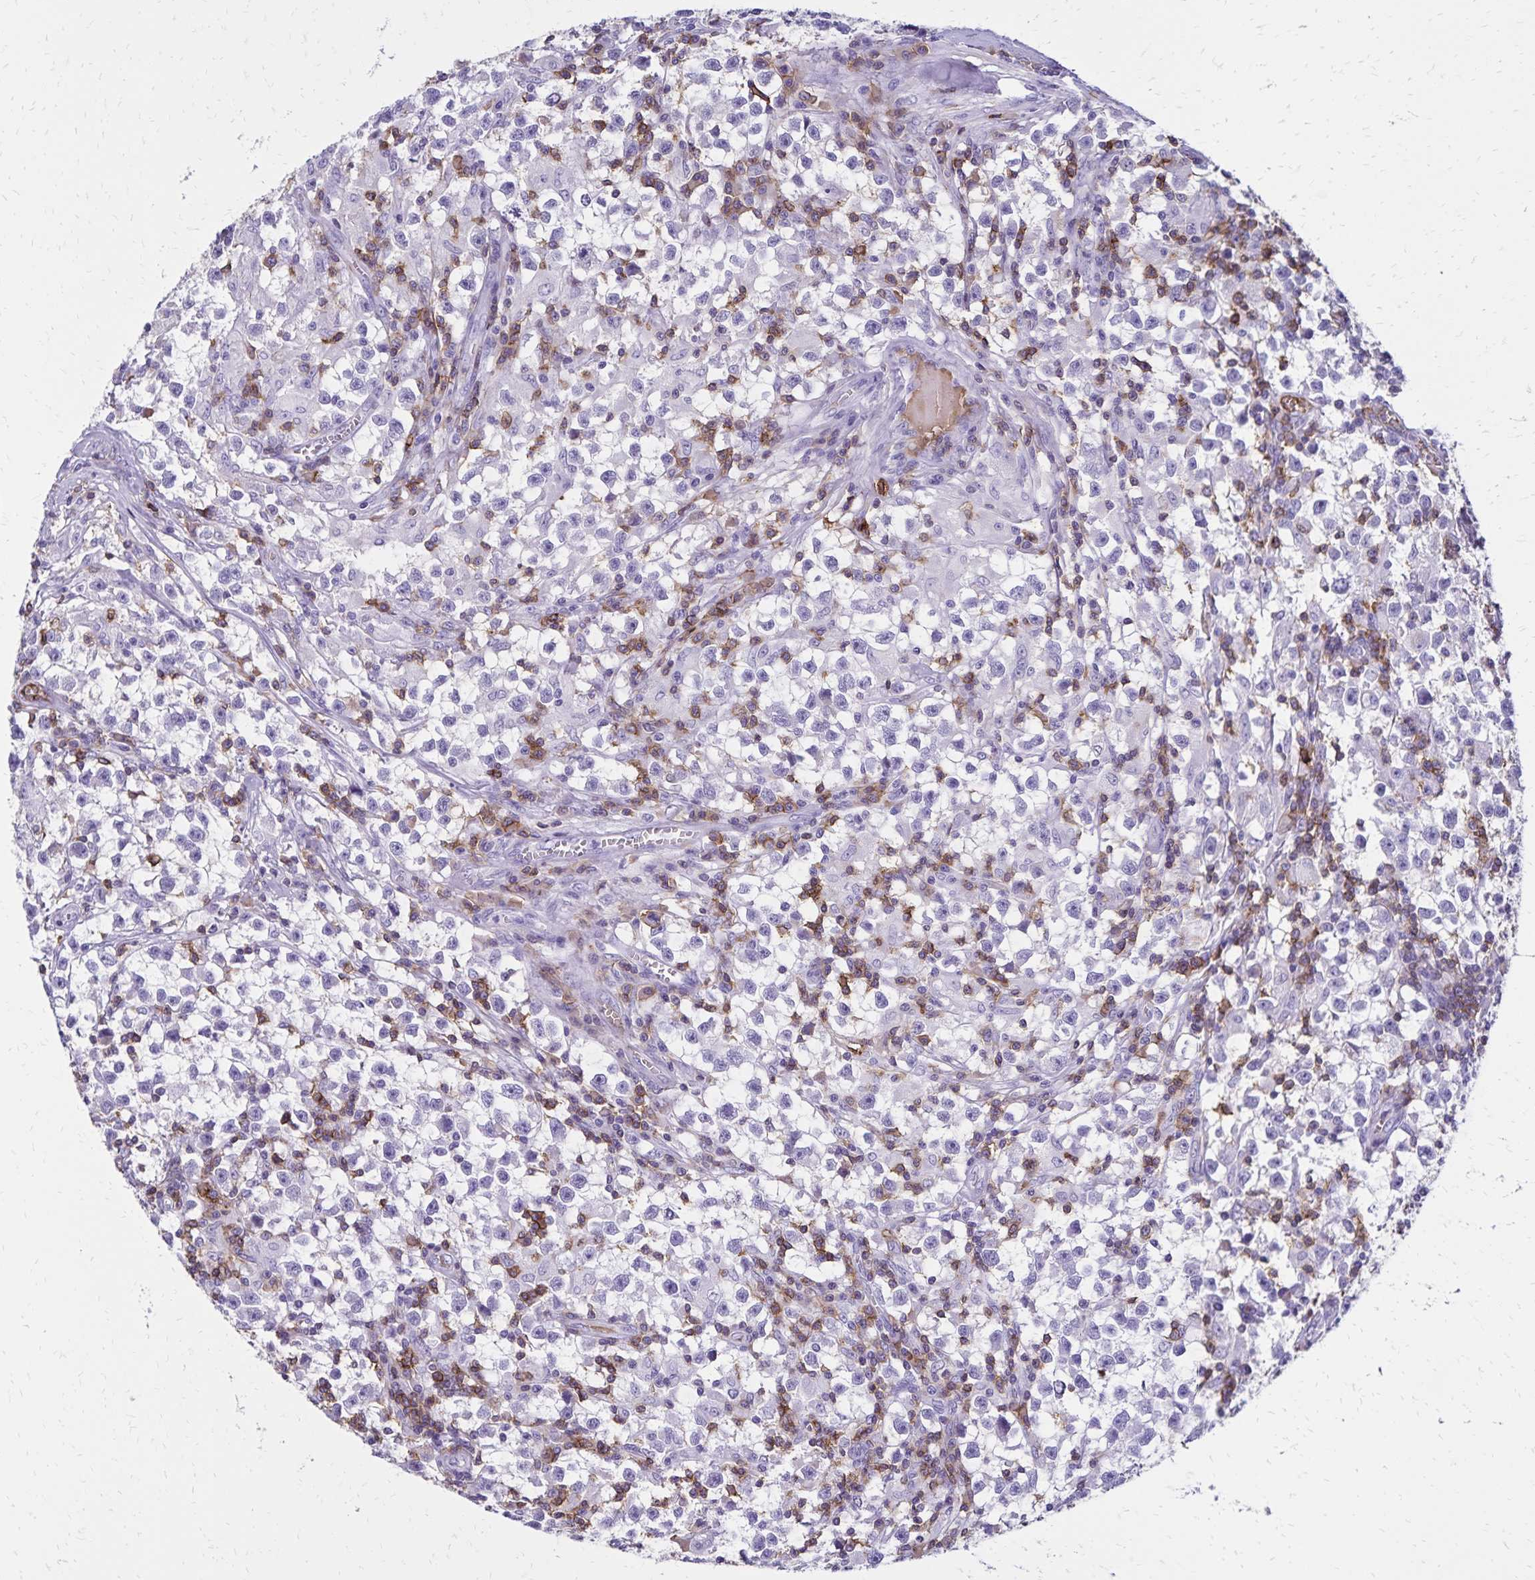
{"staining": {"intensity": "negative", "quantity": "none", "location": "none"}, "tissue": "testis cancer", "cell_type": "Tumor cells", "image_type": "cancer", "snomed": [{"axis": "morphology", "description": "Seminoma, NOS"}, {"axis": "topography", "description": "Testis"}], "caption": "An image of human testis seminoma is negative for staining in tumor cells.", "gene": "CD27", "patient": {"sex": "male", "age": 31}}